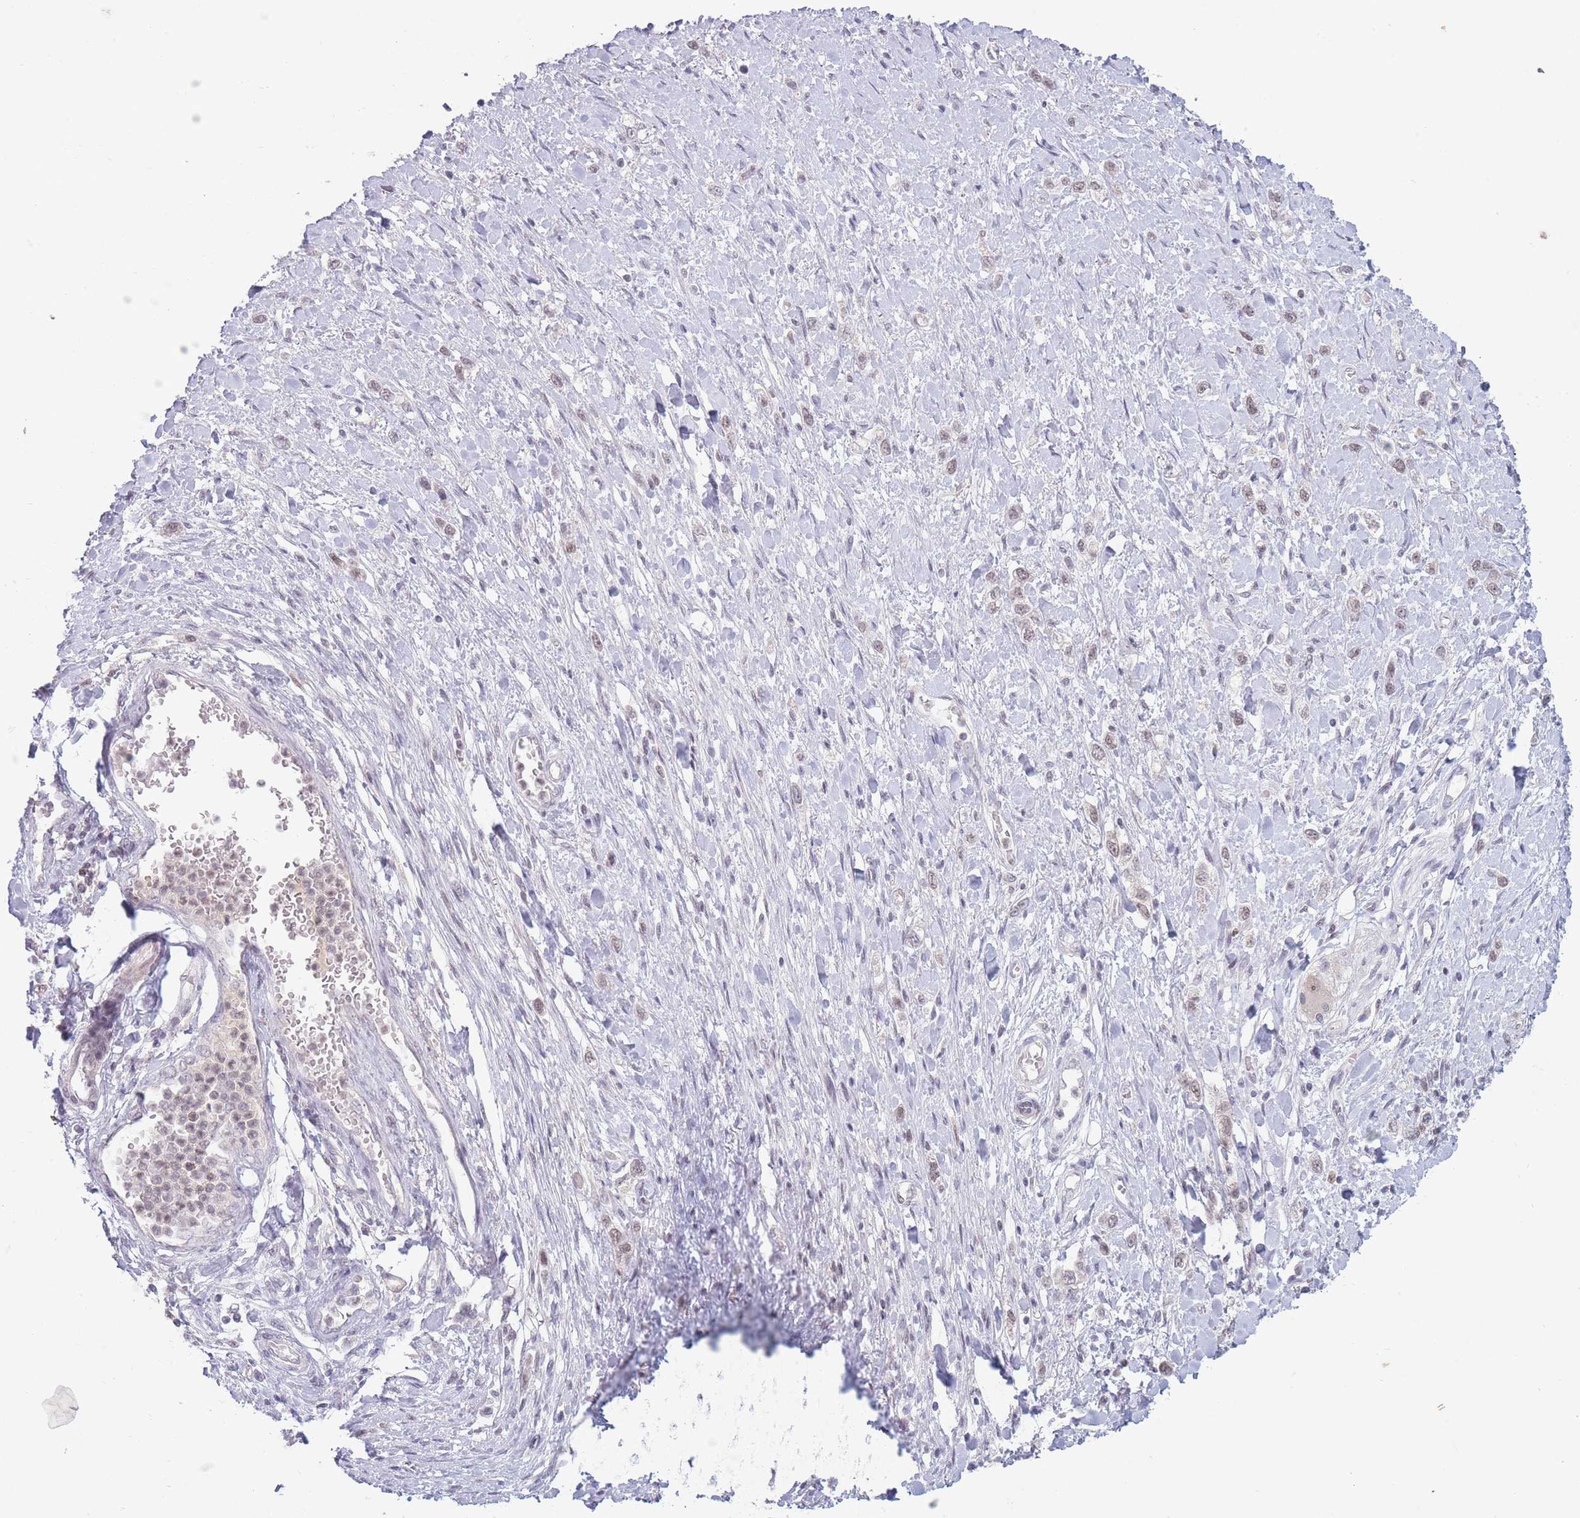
{"staining": {"intensity": "weak", "quantity": "25%-75%", "location": "nuclear"}, "tissue": "stomach cancer", "cell_type": "Tumor cells", "image_type": "cancer", "snomed": [{"axis": "morphology", "description": "Adenocarcinoma, NOS"}, {"axis": "topography", "description": "Stomach"}], "caption": "Human stomach adenocarcinoma stained for a protein (brown) displays weak nuclear positive expression in approximately 25%-75% of tumor cells.", "gene": "ARID3B", "patient": {"sex": "female", "age": 65}}